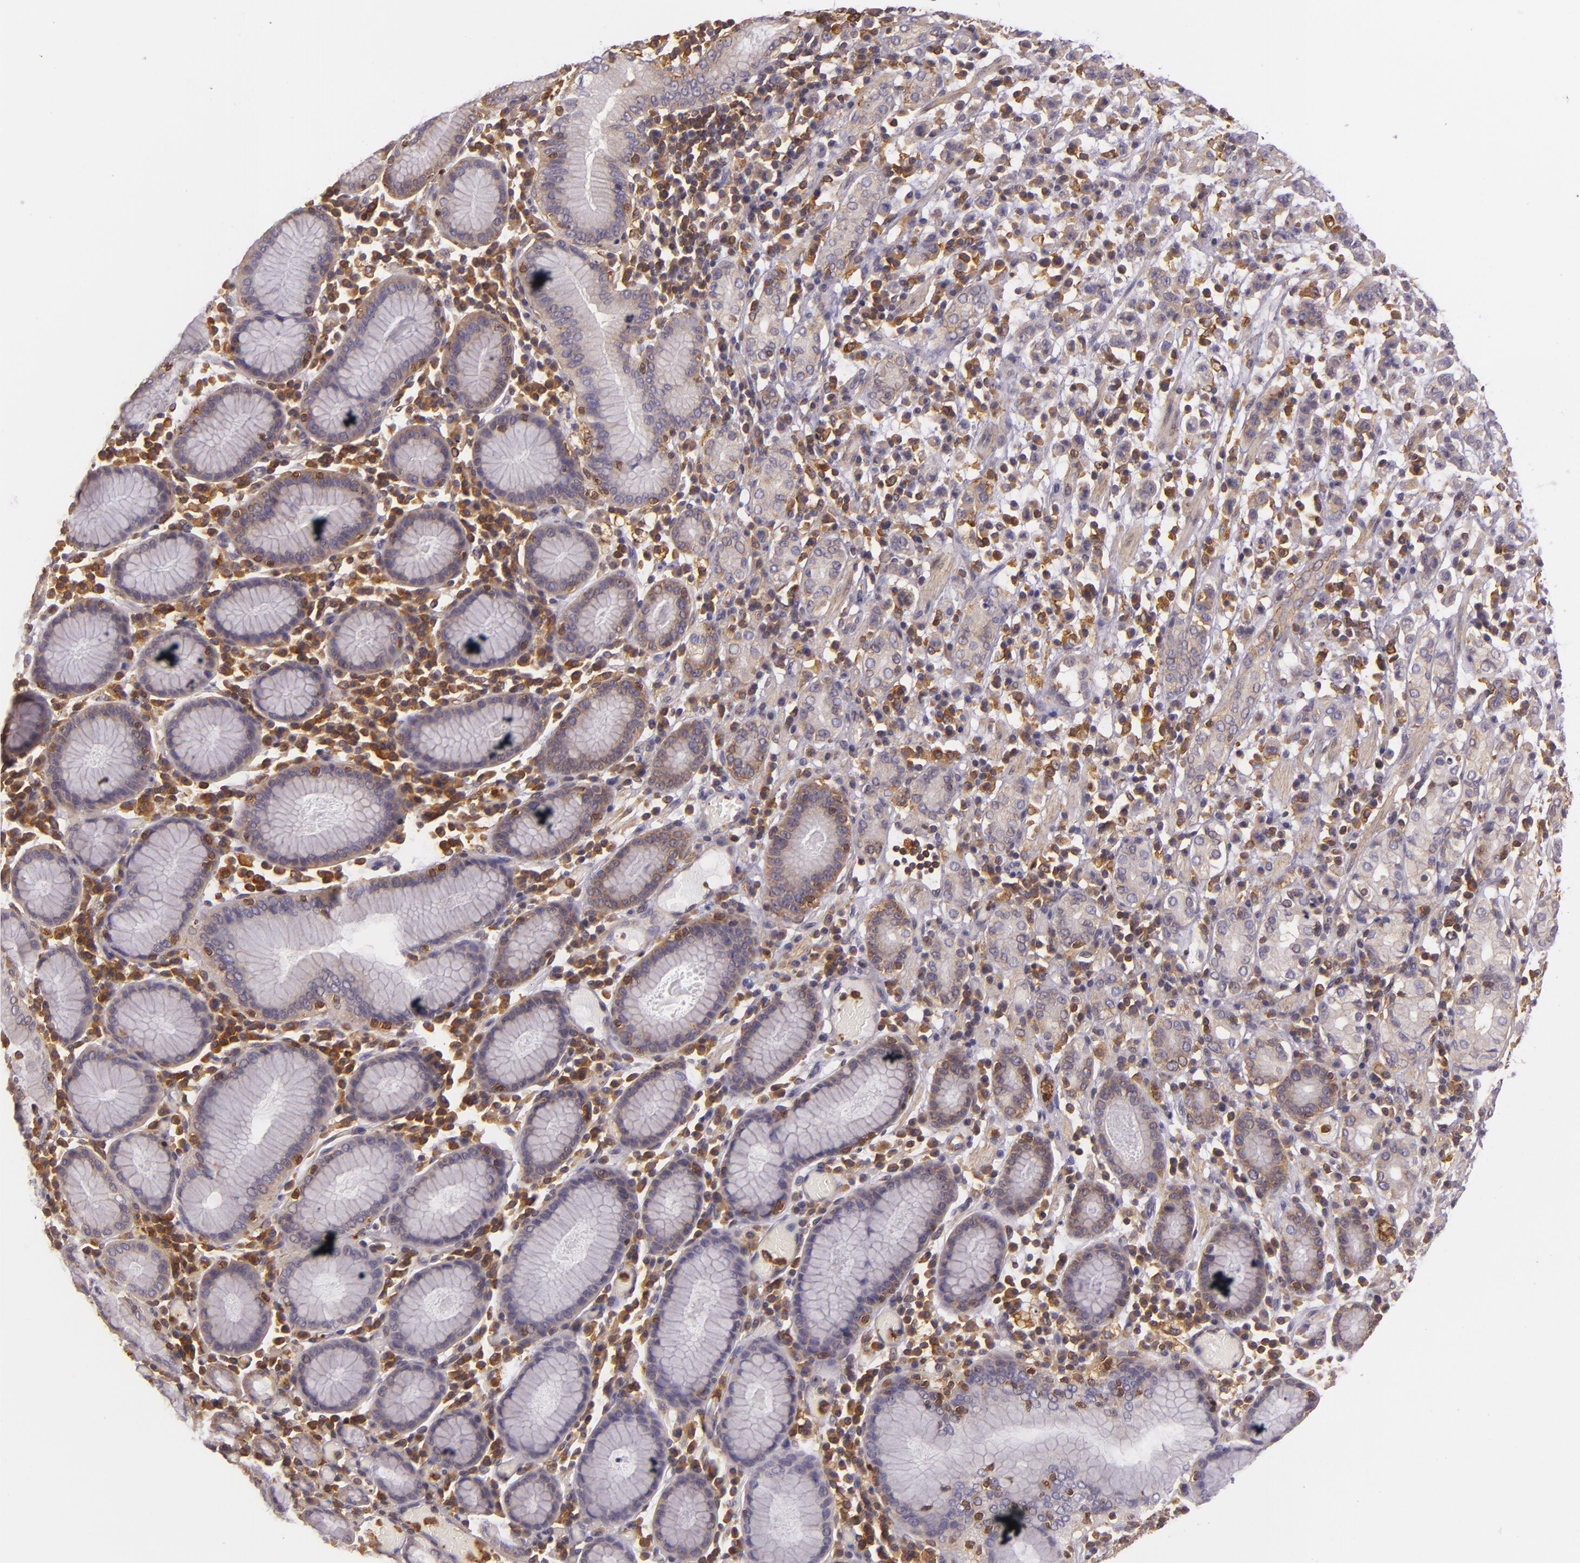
{"staining": {"intensity": "weak", "quantity": ">75%", "location": "cytoplasmic/membranous"}, "tissue": "stomach cancer", "cell_type": "Tumor cells", "image_type": "cancer", "snomed": [{"axis": "morphology", "description": "Adenocarcinoma, NOS"}, {"axis": "topography", "description": "Stomach, lower"}], "caption": "Immunohistochemistry staining of stomach cancer (adenocarcinoma), which exhibits low levels of weak cytoplasmic/membranous staining in approximately >75% of tumor cells indicating weak cytoplasmic/membranous protein positivity. The staining was performed using DAB (3,3'-diaminobenzidine) (brown) for protein detection and nuclei were counterstained in hematoxylin (blue).", "gene": "TLN1", "patient": {"sex": "male", "age": 88}}